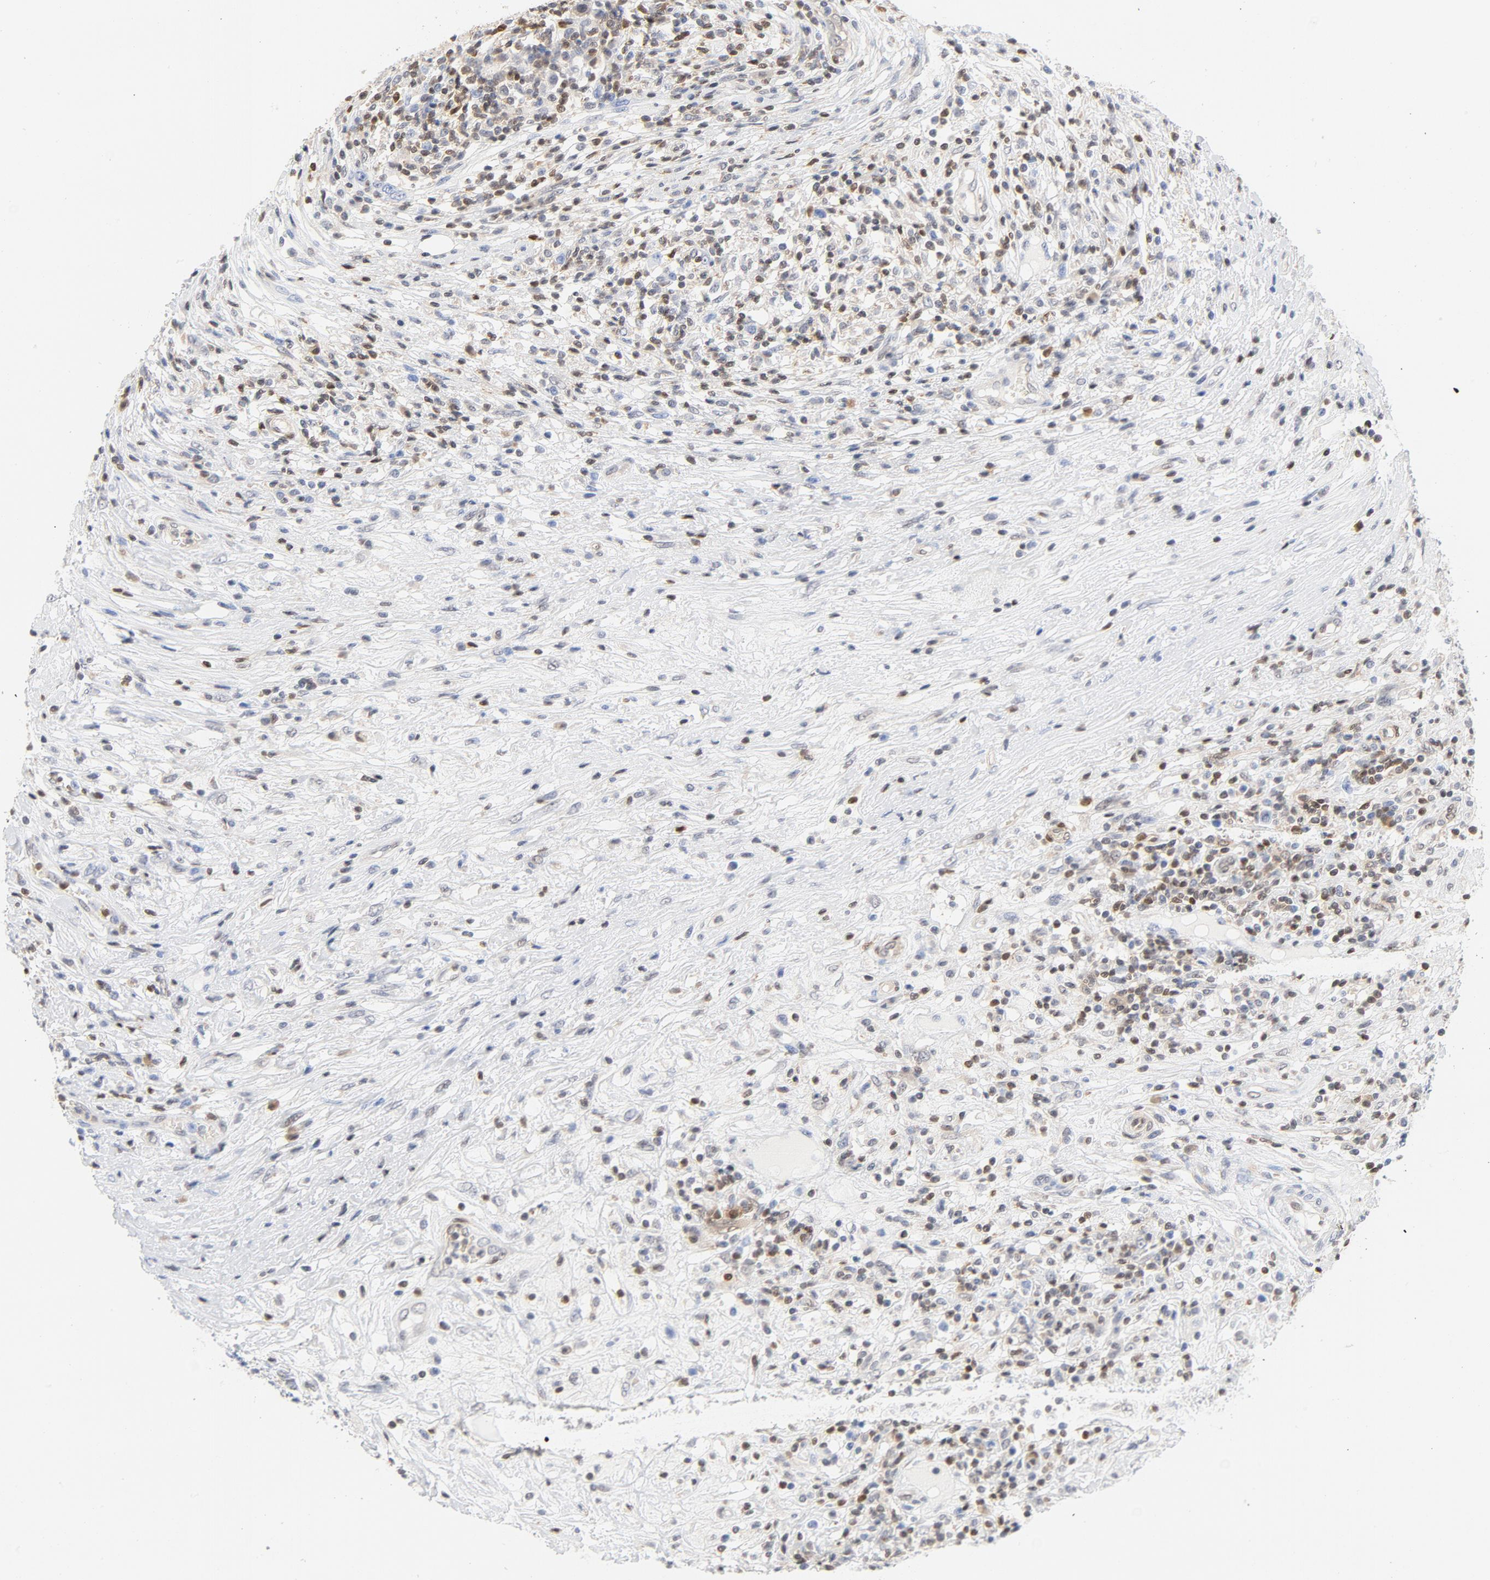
{"staining": {"intensity": "moderate", "quantity": "25%-75%", "location": "nuclear"}, "tissue": "lymphoma", "cell_type": "Tumor cells", "image_type": "cancer", "snomed": [{"axis": "morphology", "description": "Malignant lymphoma, non-Hodgkin's type, High grade"}, {"axis": "topography", "description": "Lymph node"}], "caption": "This histopathology image exhibits high-grade malignant lymphoma, non-Hodgkin's type stained with immunohistochemistry to label a protein in brown. The nuclear of tumor cells show moderate positivity for the protein. Nuclei are counter-stained blue.", "gene": "CDKN1B", "patient": {"sex": "female", "age": 84}}